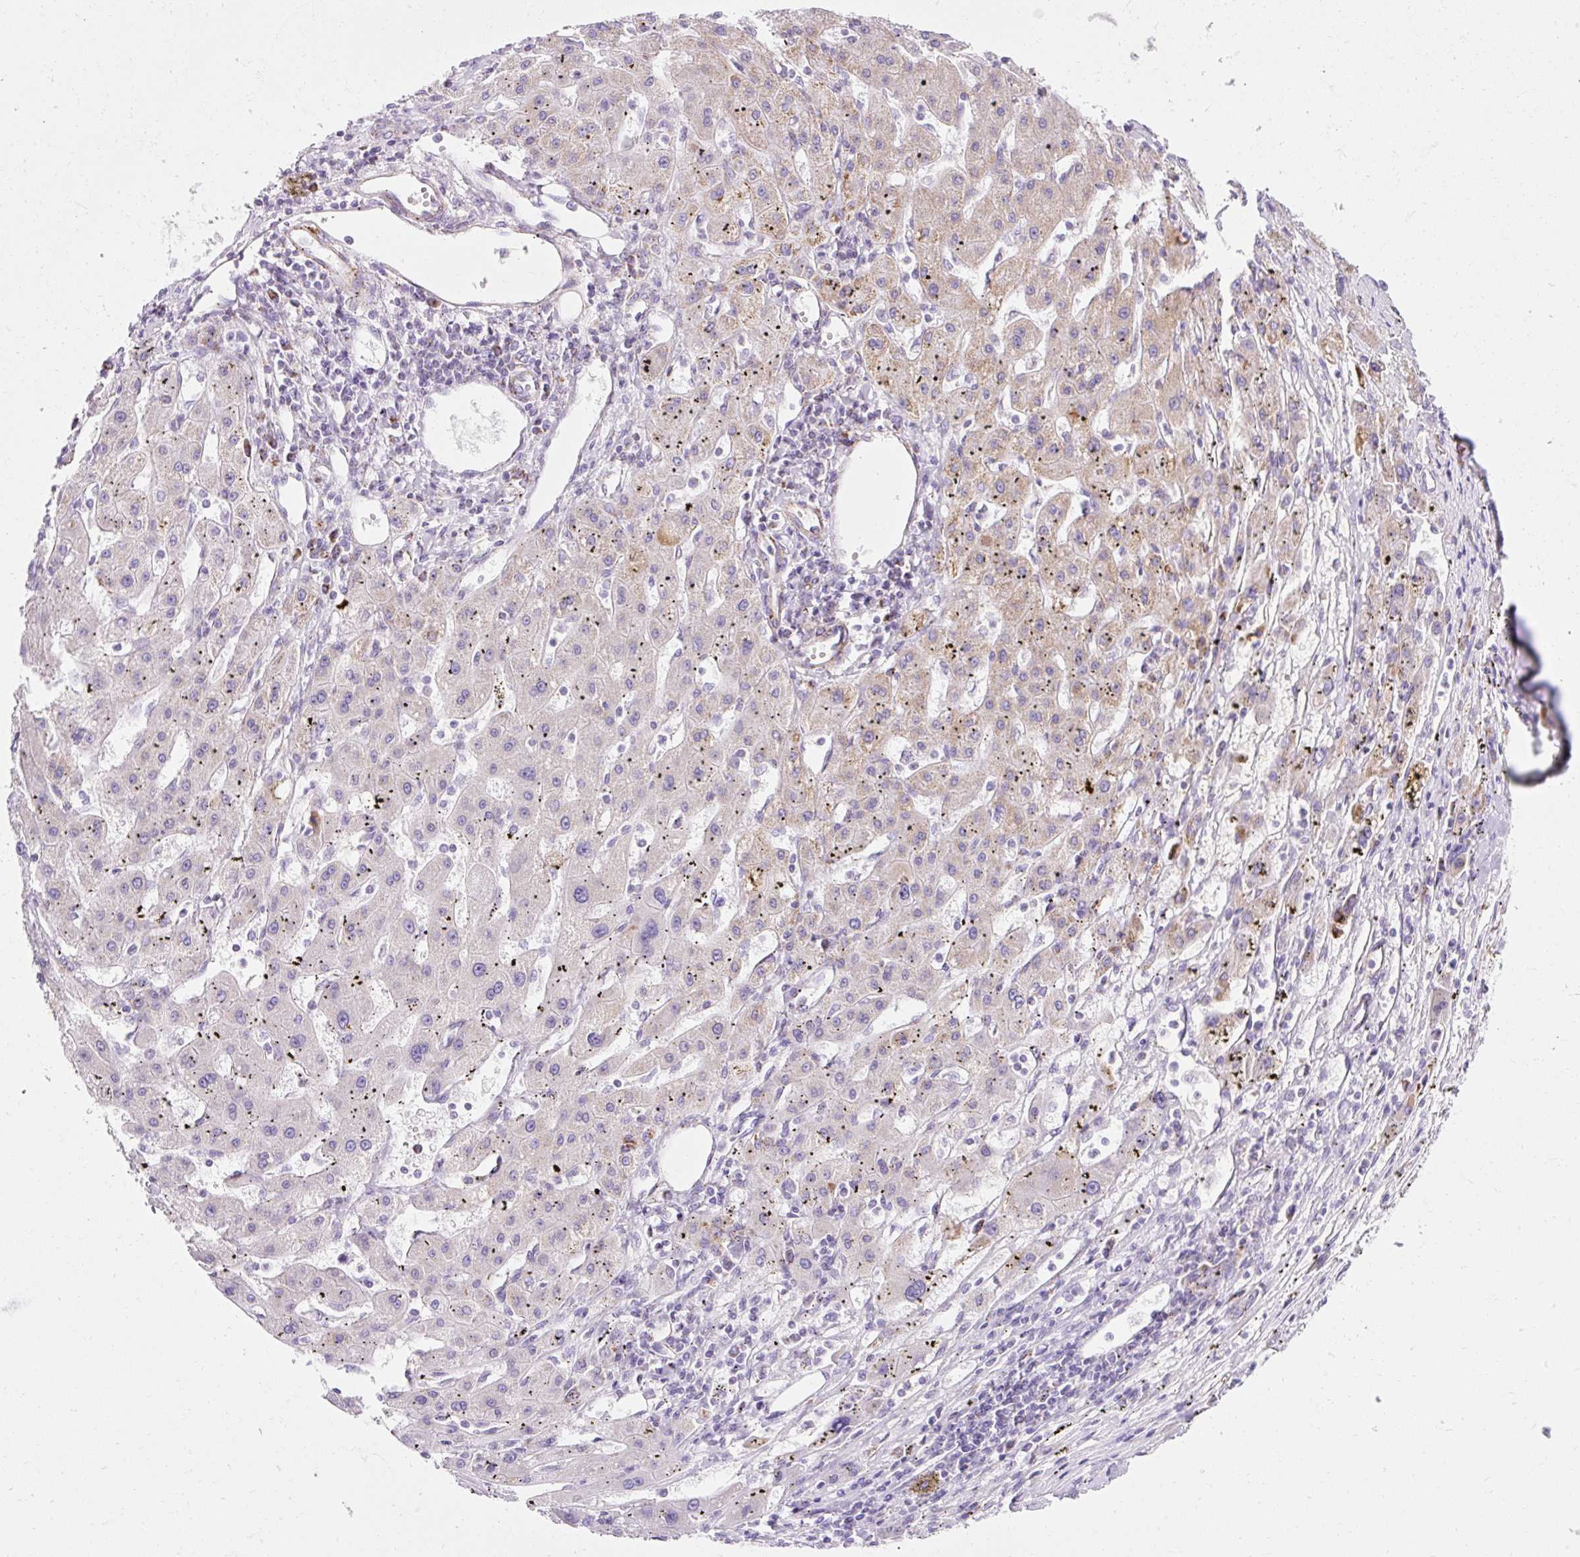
{"staining": {"intensity": "weak", "quantity": "<25%", "location": "cytoplasmic/membranous"}, "tissue": "liver cancer", "cell_type": "Tumor cells", "image_type": "cancer", "snomed": [{"axis": "morphology", "description": "Carcinoma, Hepatocellular, NOS"}, {"axis": "topography", "description": "Liver"}], "caption": "Image shows no protein positivity in tumor cells of liver cancer (hepatocellular carcinoma) tissue.", "gene": "PLPP2", "patient": {"sex": "male", "age": 72}}